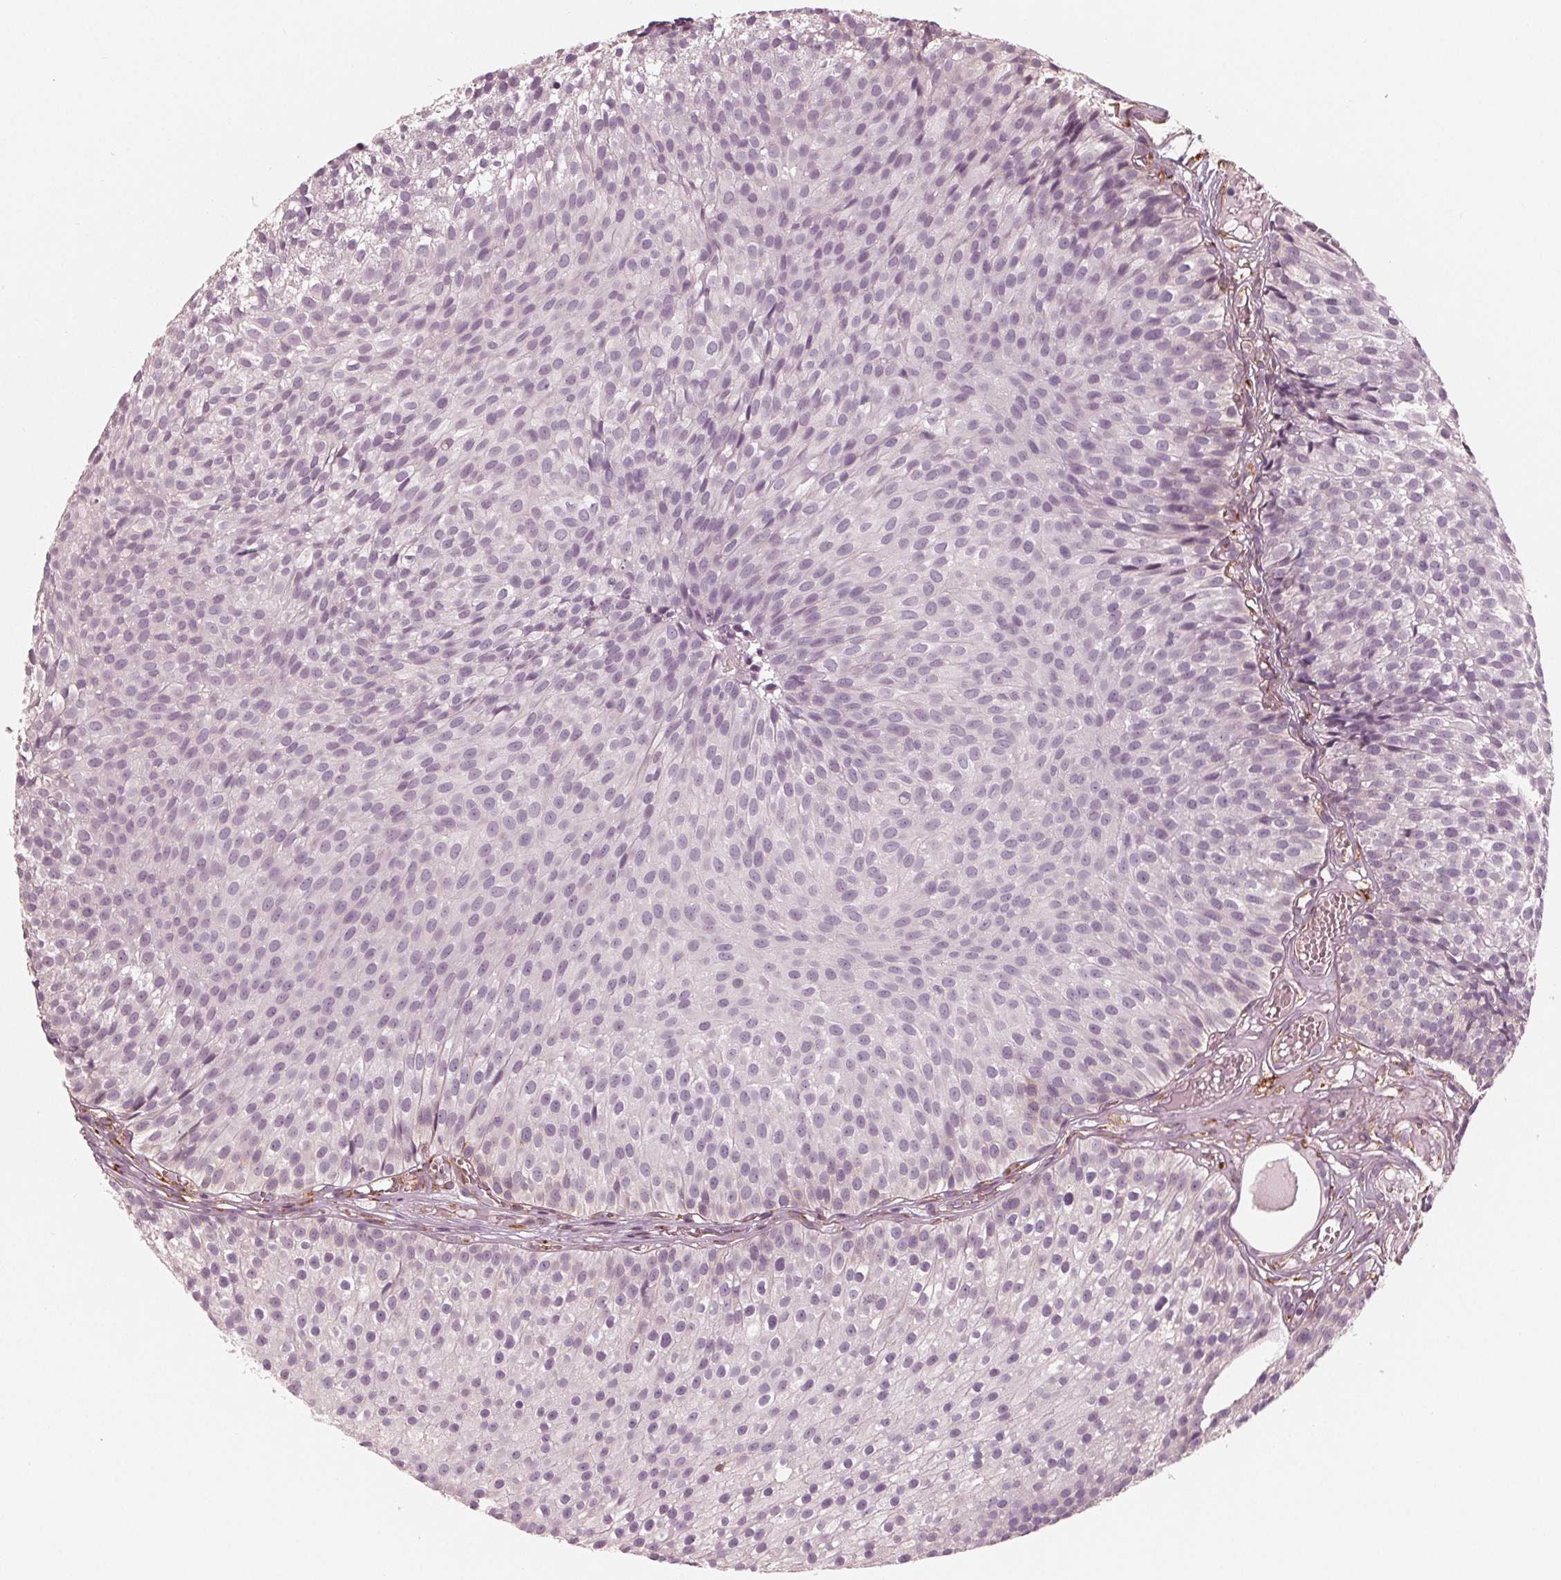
{"staining": {"intensity": "negative", "quantity": "none", "location": "none"}, "tissue": "urothelial cancer", "cell_type": "Tumor cells", "image_type": "cancer", "snomed": [{"axis": "morphology", "description": "Urothelial carcinoma, Low grade"}, {"axis": "topography", "description": "Urinary bladder"}], "caption": "High power microscopy image of an immunohistochemistry (IHC) histopathology image of urothelial cancer, revealing no significant positivity in tumor cells. (Brightfield microscopy of DAB (3,3'-diaminobenzidine) immunohistochemistry (IHC) at high magnification).", "gene": "IKBIP", "patient": {"sex": "male", "age": 63}}